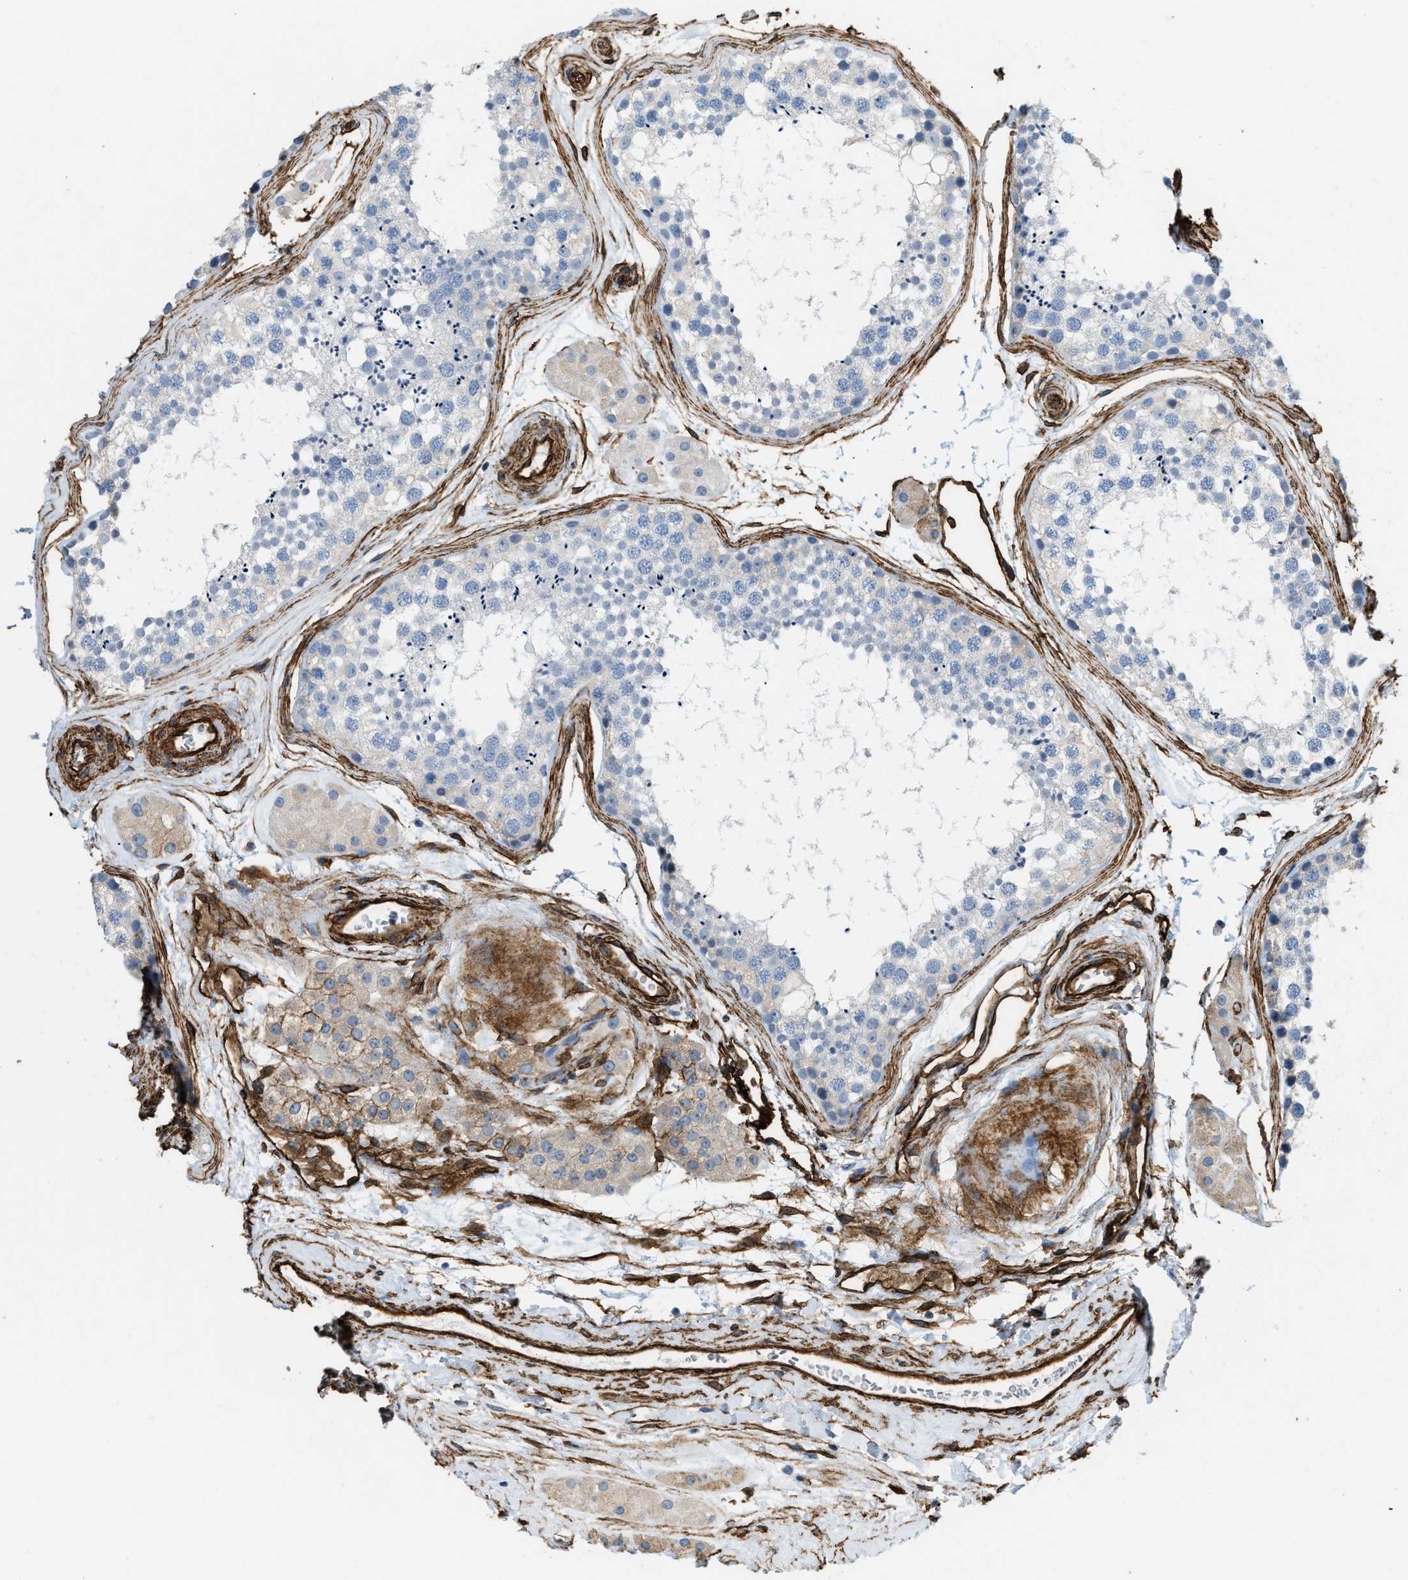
{"staining": {"intensity": "weak", "quantity": "<25%", "location": "cytoplasmic/membranous"}, "tissue": "testis", "cell_type": "Cells in seminiferous ducts", "image_type": "normal", "snomed": [{"axis": "morphology", "description": "Normal tissue, NOS"}, {"axis": "topography", "description": "Testis"}], "caption": "DAB (3,3'-diaminobenzidine) immunohistochemical staining of benign human testis exhibits no significant positivity in cells in seminiferous ducts.", "gene": "TMEM43", "patient": {"sex": "male", "age": 56}}